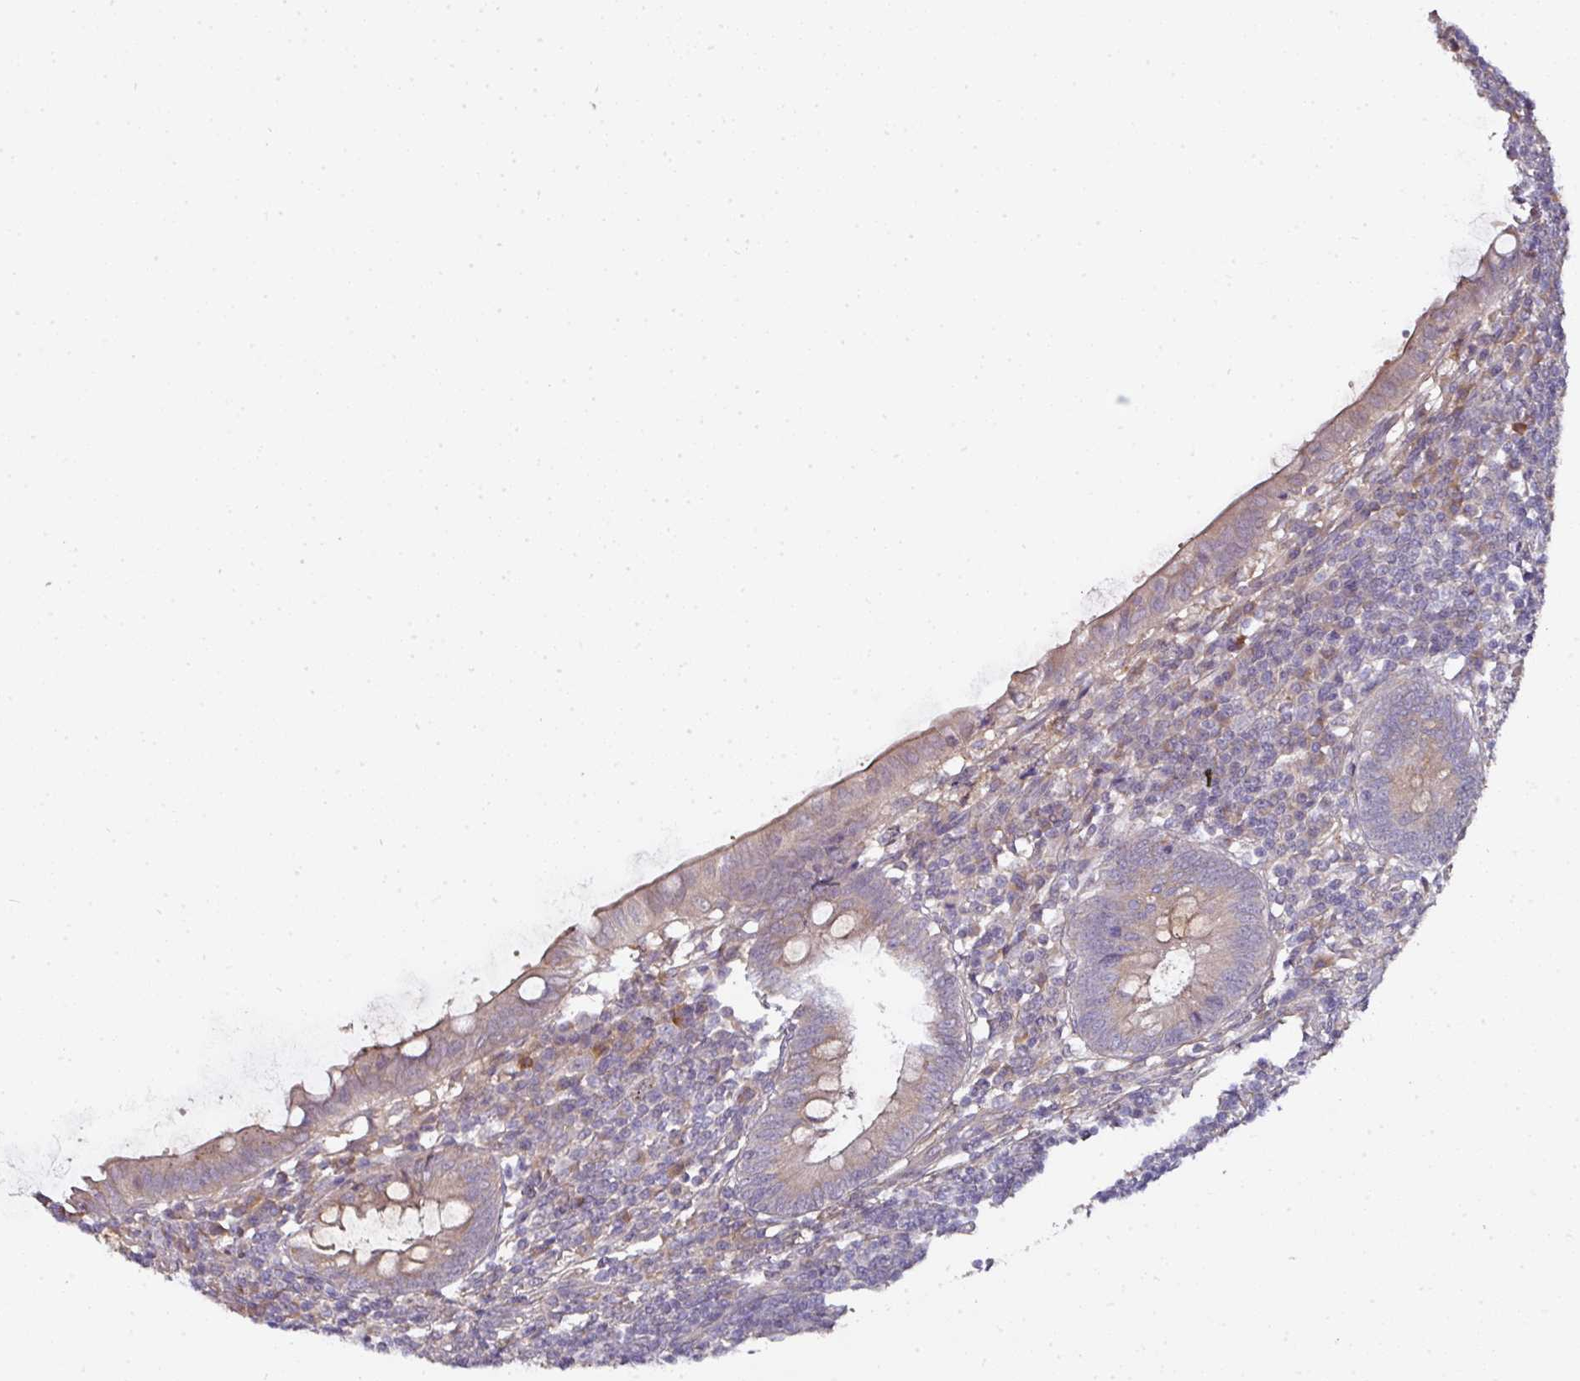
{"staining": {"intensity": "strong", "quantity": "25%-75%", "location": "cytoplasmic/membranous"}, "tissue": "appendix", "cell_type": "Glandular cells", "image_type": "normal", "snomed": [{"axis": "morphology", "description": "Normal tissue, NOS"}, {"axis": "topography", "description": "Appendix"}], "caption": "Normal appendix exhibits strong cytoplasmic/membranous positivity in about 25%-75% of glandular cells.", "gene": "CTDSP2", "patient": {"sex": "male", "age": 83}}